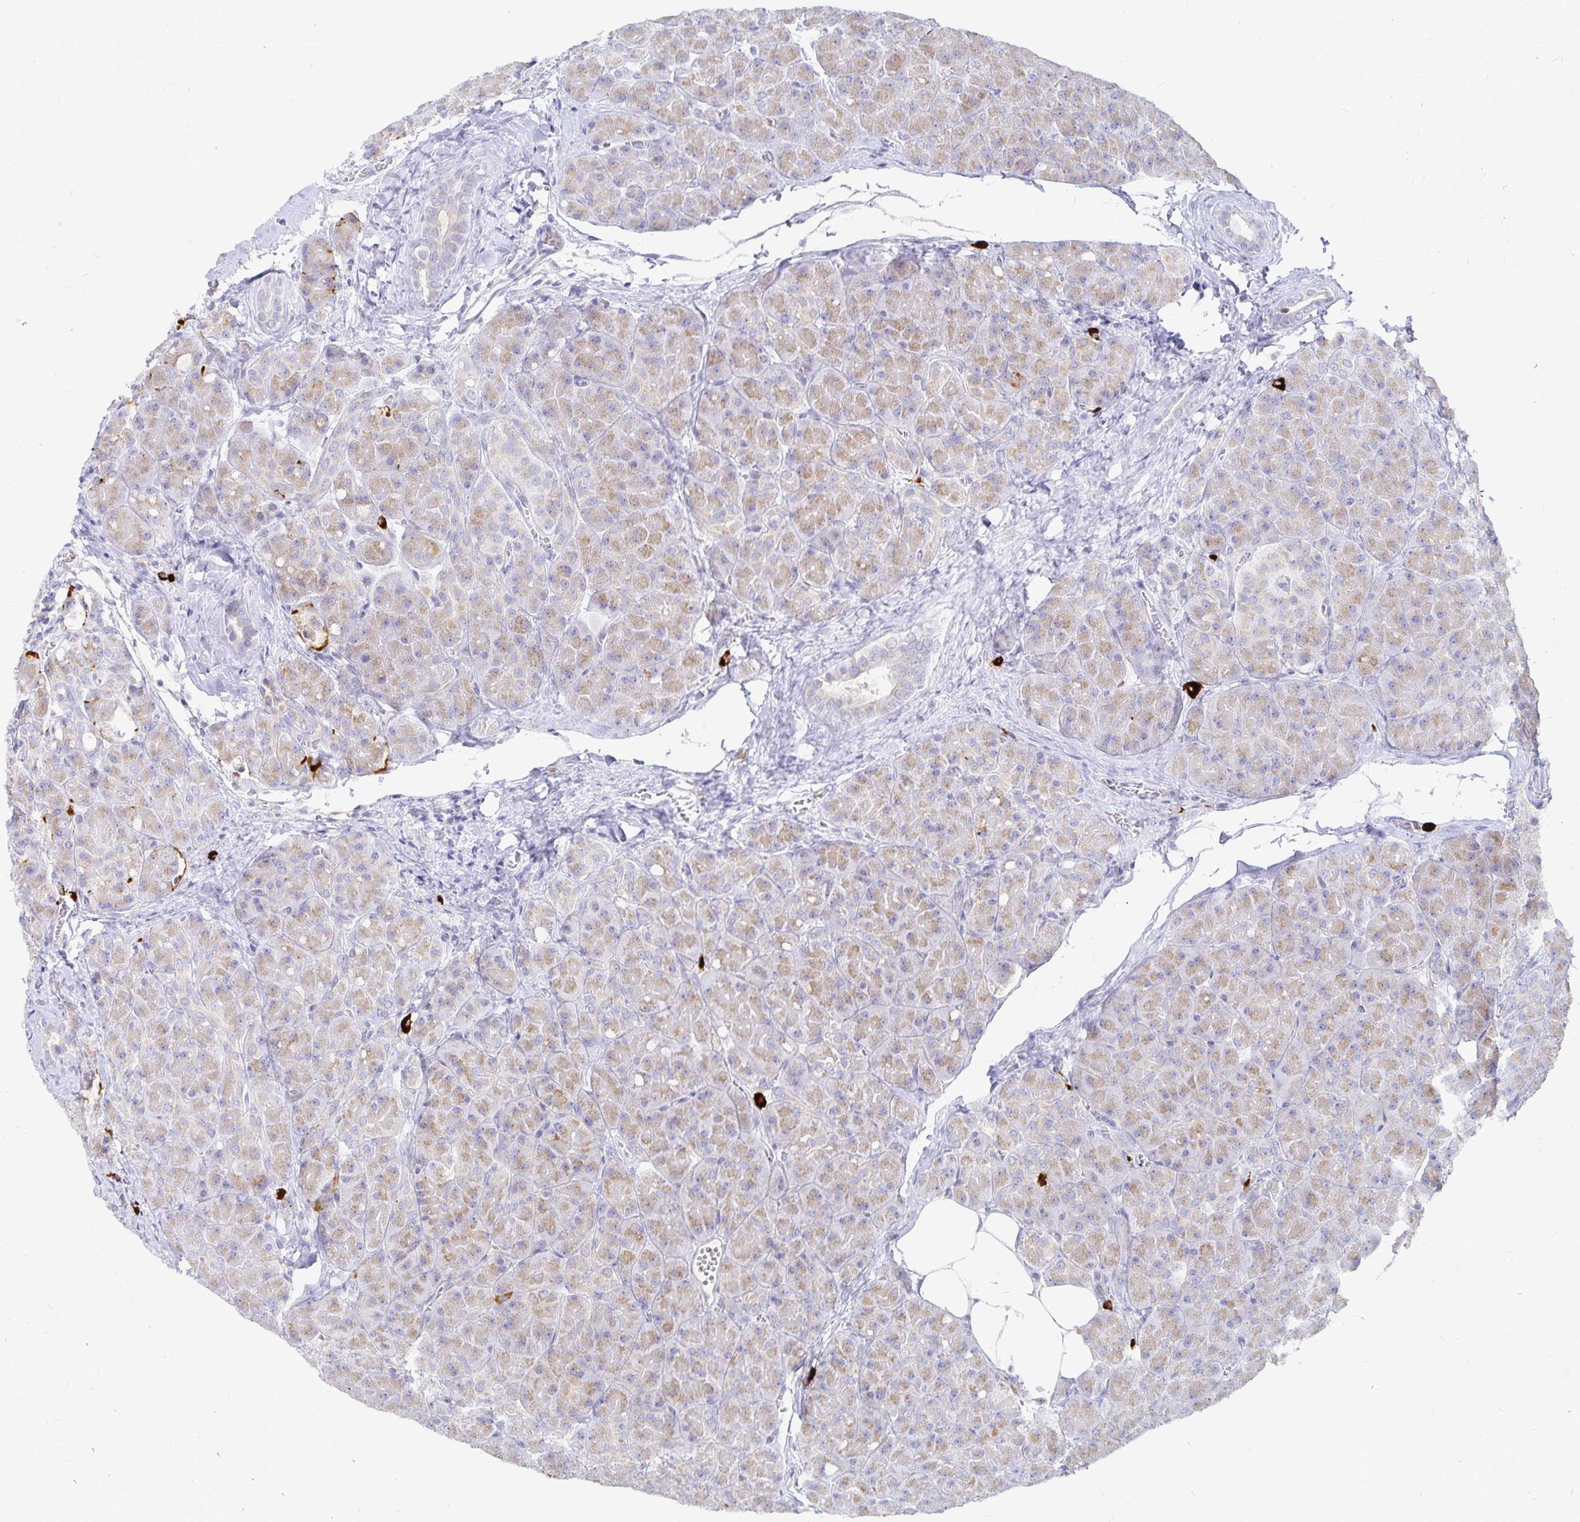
{"staining": {"intensity": "strong", "quantity": "<25%", "location": "cytoplasmic/membranous"}, "tissue": "pancreas", "cell_type": "Exocrine glandular cells", "image_type": "normal", "snomed": [{"axis": "morphology", "description": "Normal tissue, NOS"}, {"axis": "topography", "description": "Pancreas"}], "caption": "Immunohistochemical staining of unremarkable pancreas reveals medium levels of strong cytoplasmic/membranous staining in about <25% of exocrine glandular cells.", "gene": "PKHD1", "patient": {"sex": "male", "age": 55}}